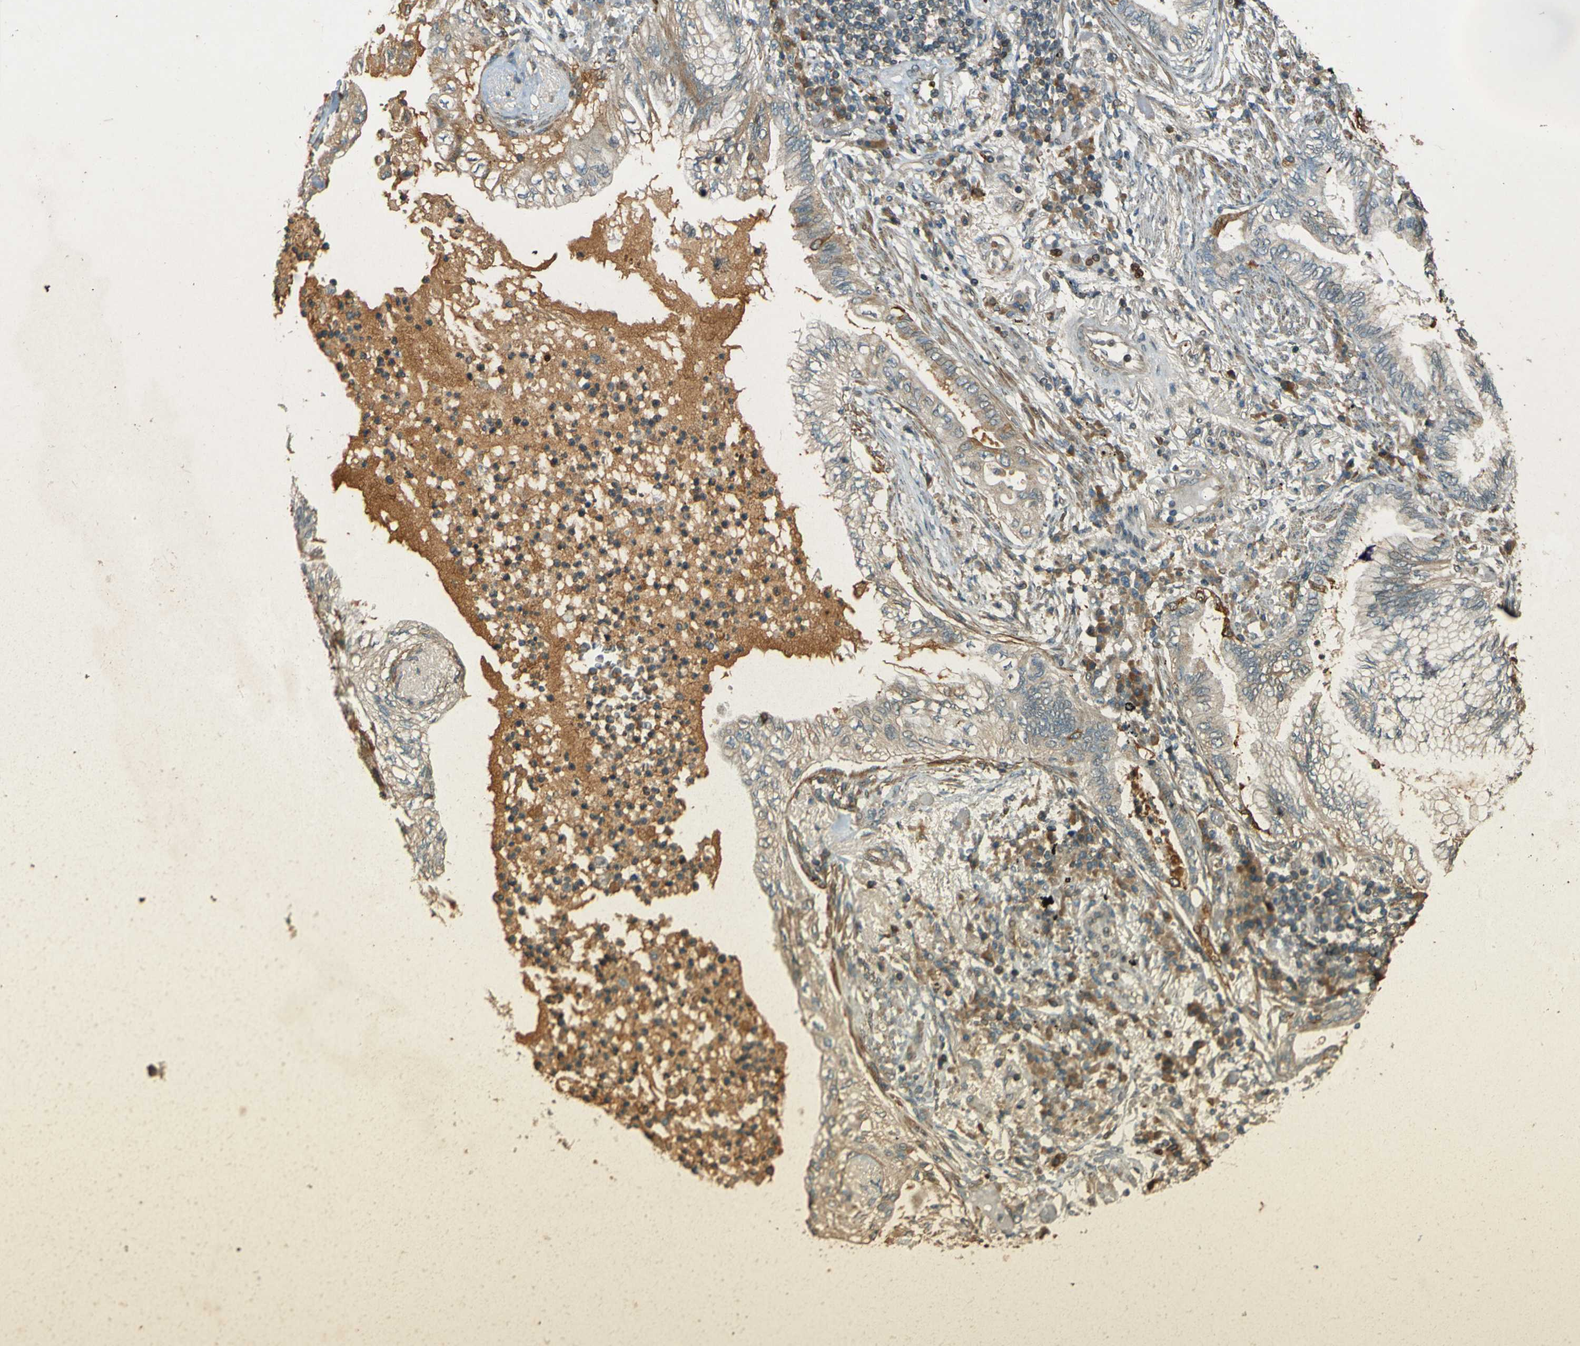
{"staining": {"intensity": "weak", "quantity": "25%-75%", "location": "cytoplasmic/membranous"}, "tissue": "lung cancer", "cell_type": "Tumor cells", "image_type": "cancer", "snomed": [{"axis": "morphology", "description": "Normal tissue, NOS"}, {"axis": "morphology", "description": "Adenocarcinoma, NOS"}, {"axis": "topography", "description": "Bronchus"}, {"axis": "topography", "description": "Lung"}], "caption": "About 25%-75% of tumor cells in lung cancer (adenocarcinoma) demonstrate weak cytoplasmic/membranous protein expression as visualized by brown immunohistochemical staining.", "gene": "LPCAT1", "patient": {"sex": "female", "age": 70}}